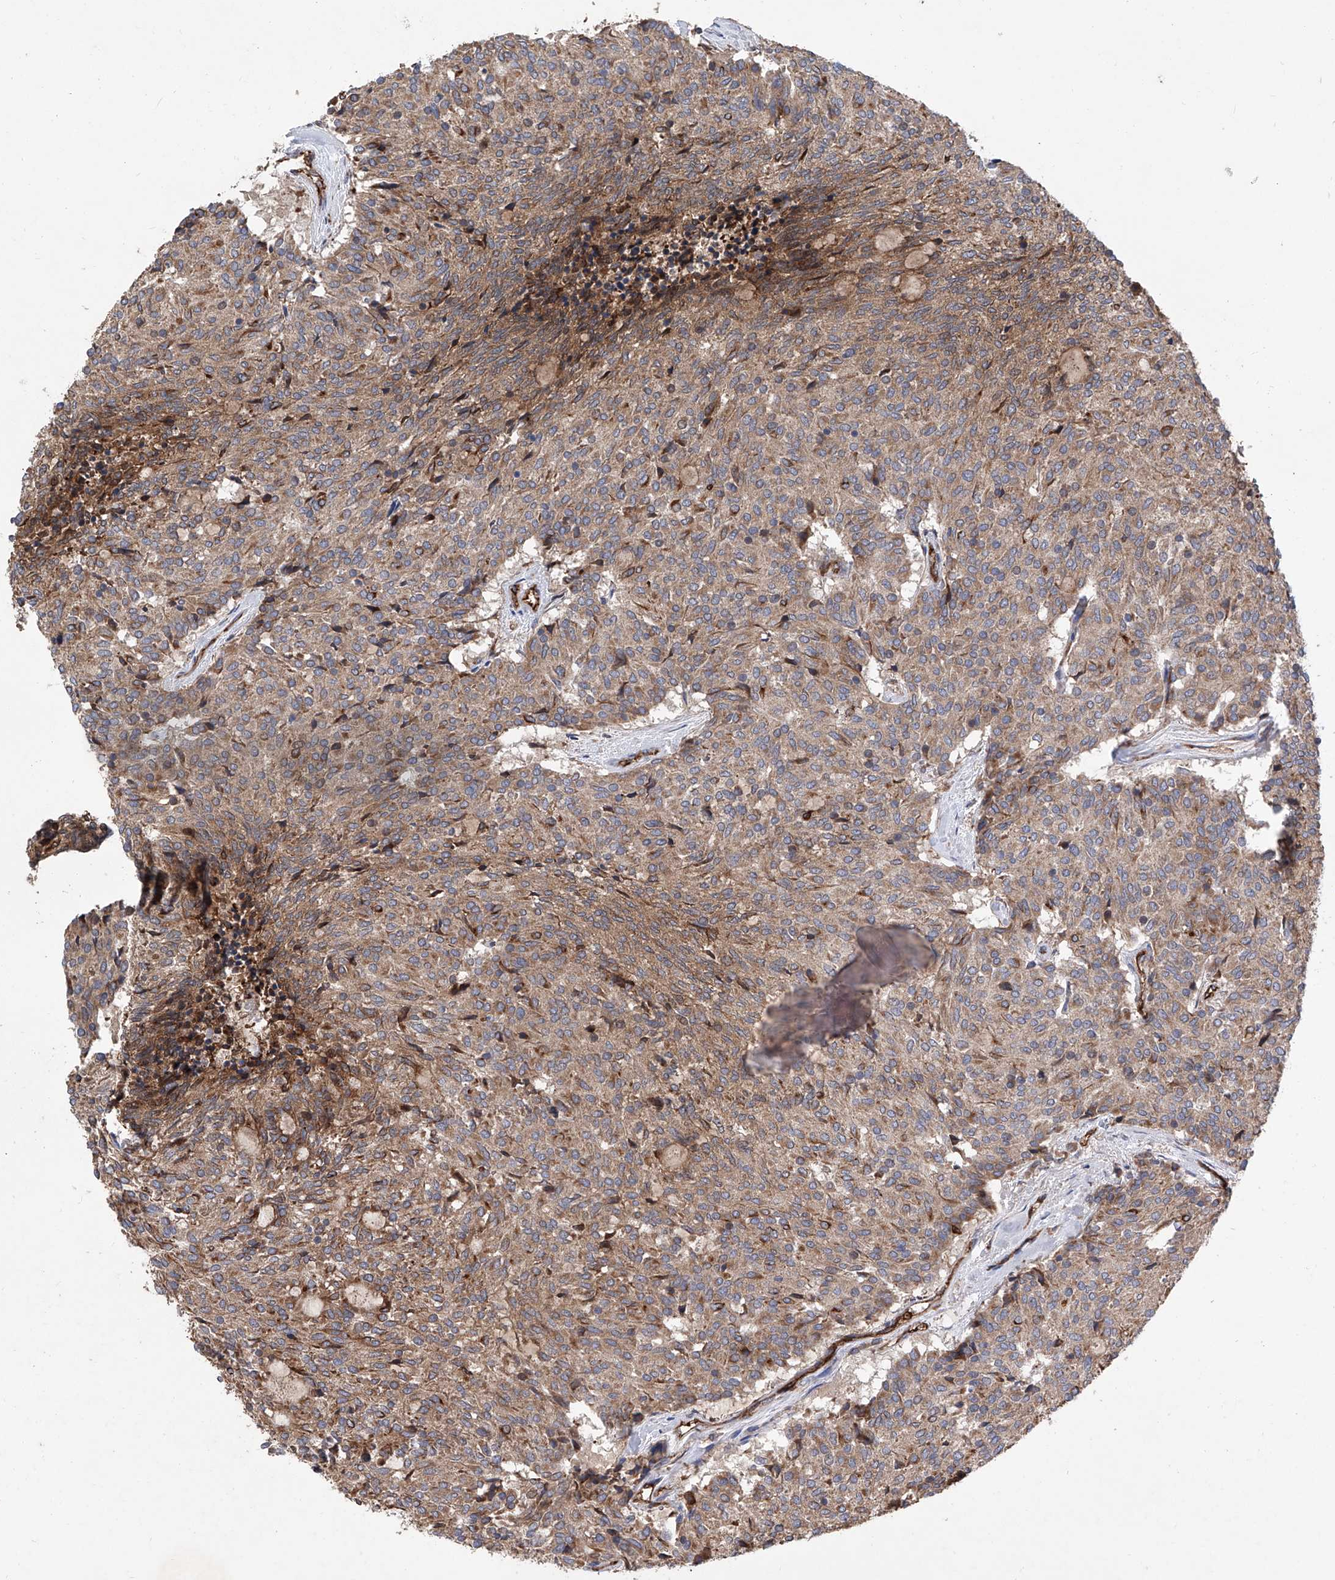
{"staining": {"intensity": "moderate", "quantity": ">75%", "location": "cytoplasmic/membranous"}, "tissue": "carcinoid", "cell_type": "Tumor cells", "image_type": "cancer", "snomed": [{"axis": "morphology", "description": "Carcinoid, malignant, NOS"}, {"axis": "topography", "description": "Pancreas"}], "caption": "Immunohistochemistry (DAB) staining of human carcinoid (malignant) reveals moderate cytoplasmic/membranous protein expression in approximately >75% of tumor cells.", "gene": "INPP5B", "patient": {"sex": "female", "age": 54}}